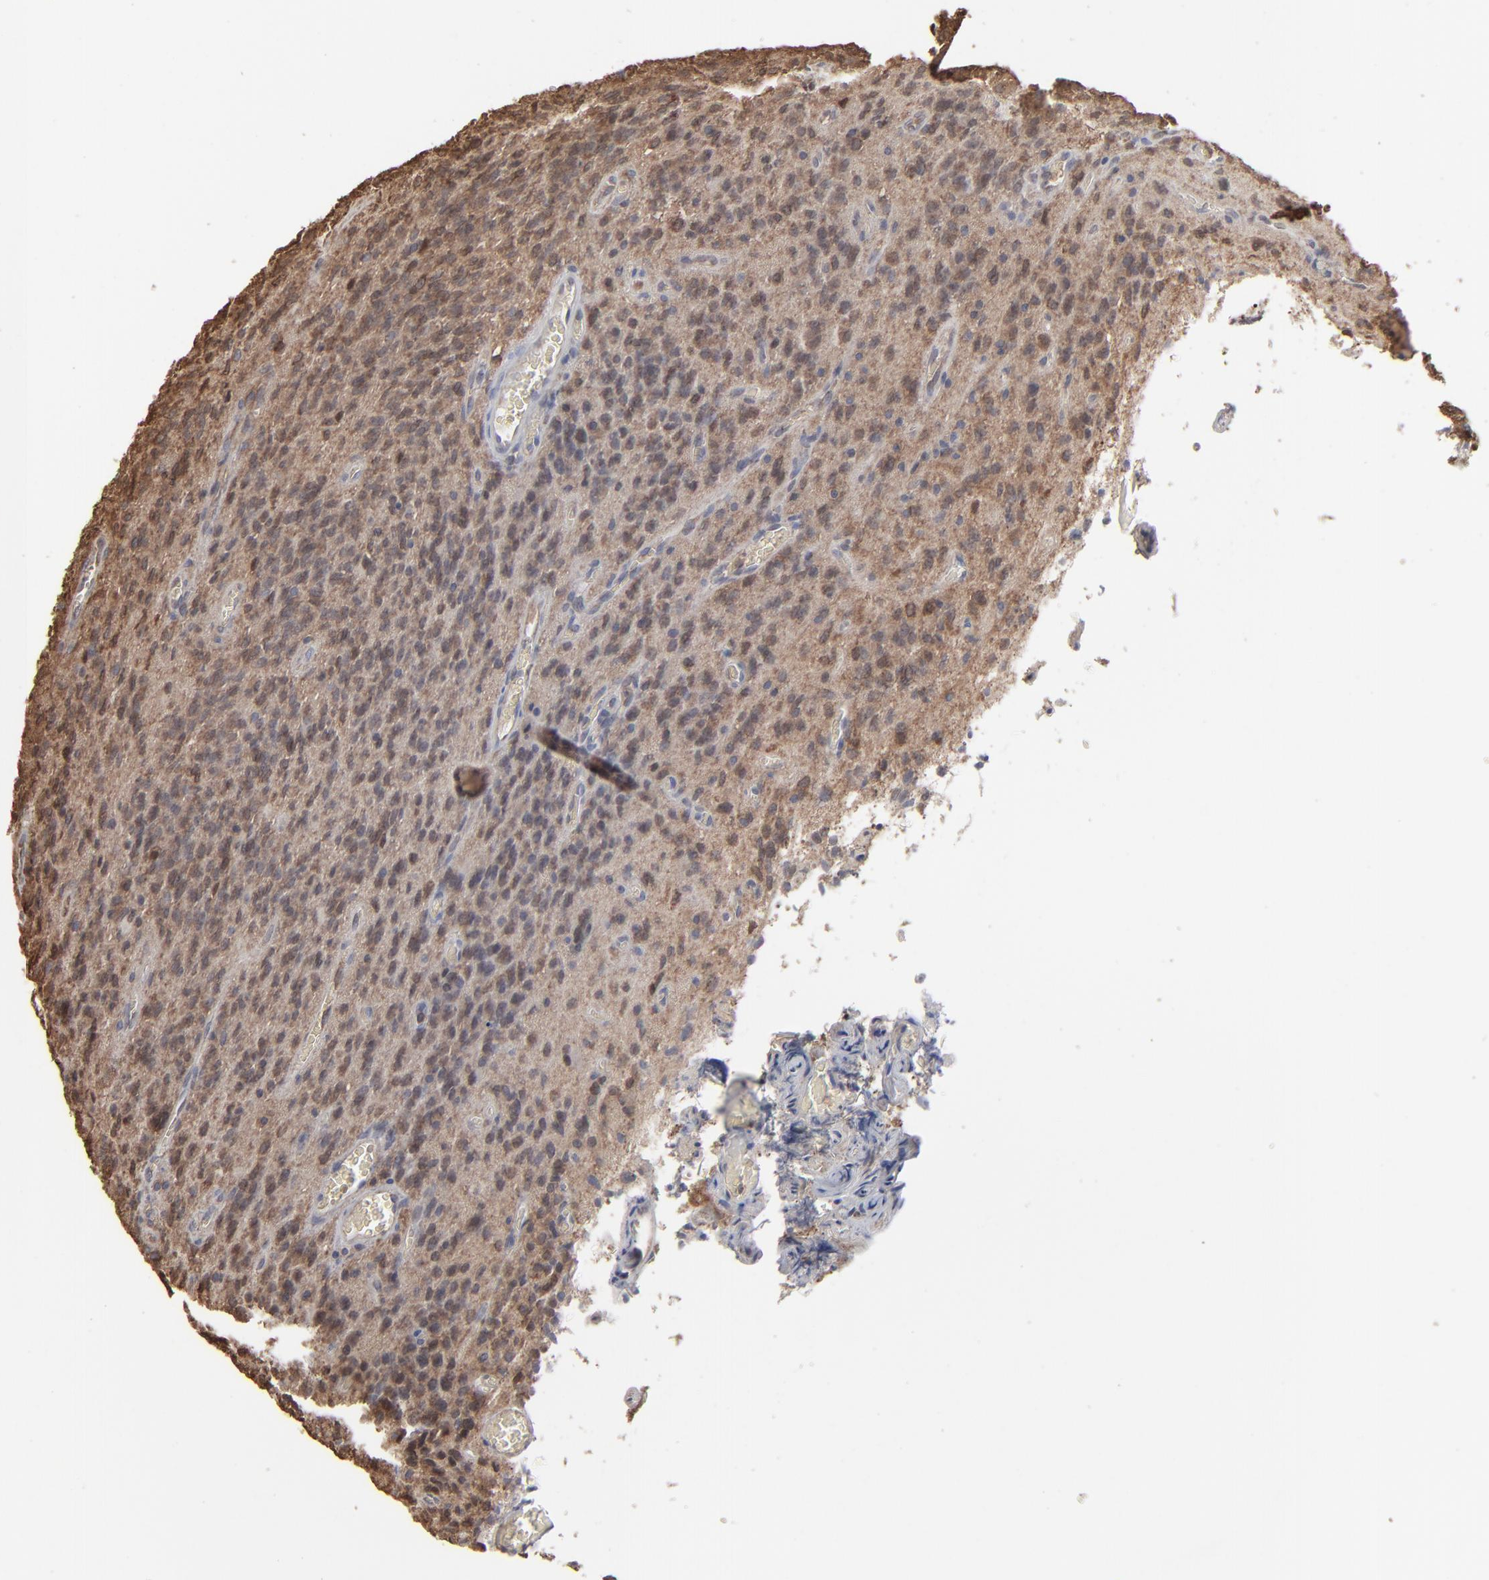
{"staining": {"intensity": "strong", "quantity": ">75%", "location": "cytoplasmic/membranous"}, "tissue": "glioma", "cell_type": "Tumor cells", "image_type": "cancer", "snomed": [{"axis": "morphology", "description": "Glioma, malignant, Low grade"}, {"axis": "topography", "description": "Brain"}], "caption": "A brown stain highlights strong cytoplasmic/membranous expression of a protein in malignant glioma (low-grade) tumor cells.", "gene": "NME1-NME2", "patient": {"sex": "female", "age": 15}}